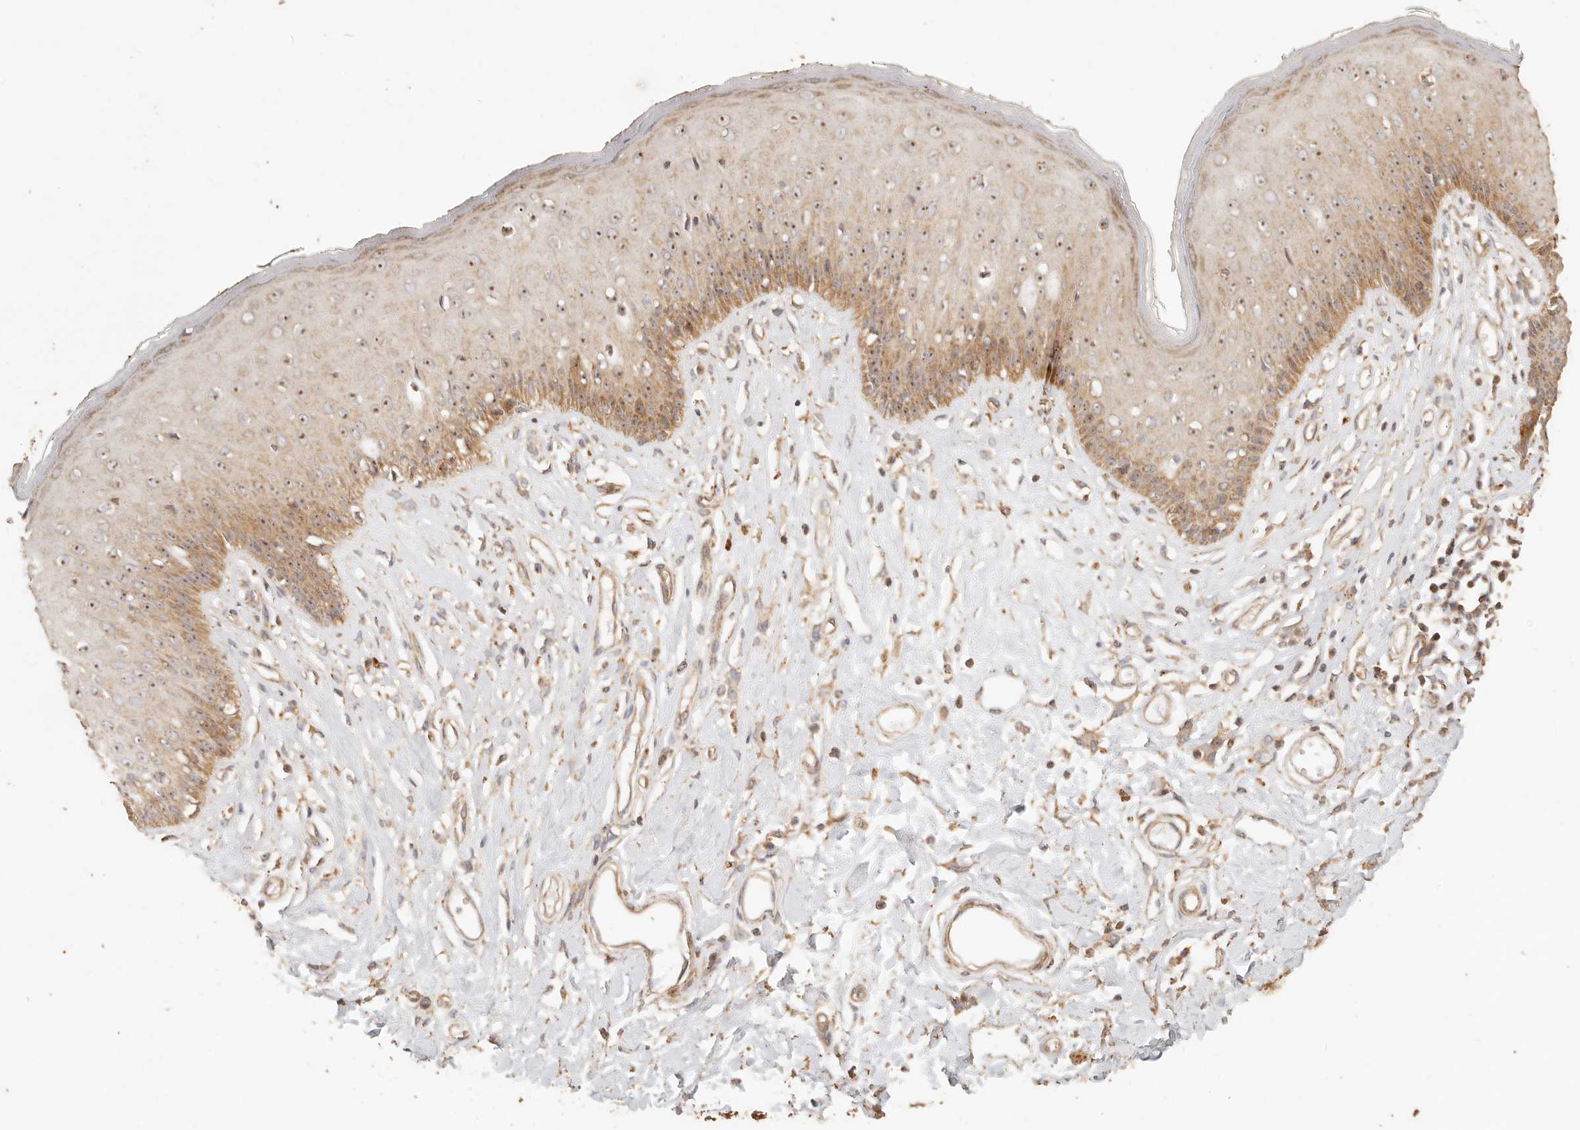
{"staining": {"intensity": "moderate", "quantity": ">75%", "location": "cytoplasmic/membranous,nuclear"}, "tissue": "skin", "cell_type": "Epidermal cells", "image_type": "normal", "snomed": [{"axis": "morphology", "description": "Normal tissue, NOS"}, {"axis": "morphology", "description": "Squamous cell carcinoma, NOS"}, {"axis": "topography", "description": "Vulva"}], "caption": "IHC micrograph of benign human skin stained for a protein (brown), which exhibits medium levels of moderate cytoplasmic/membranous,nuclear positivity in about >75% of epidermal cells.", "gene": "PTPN22", "patient": {"sex": "female", "age": 85}}